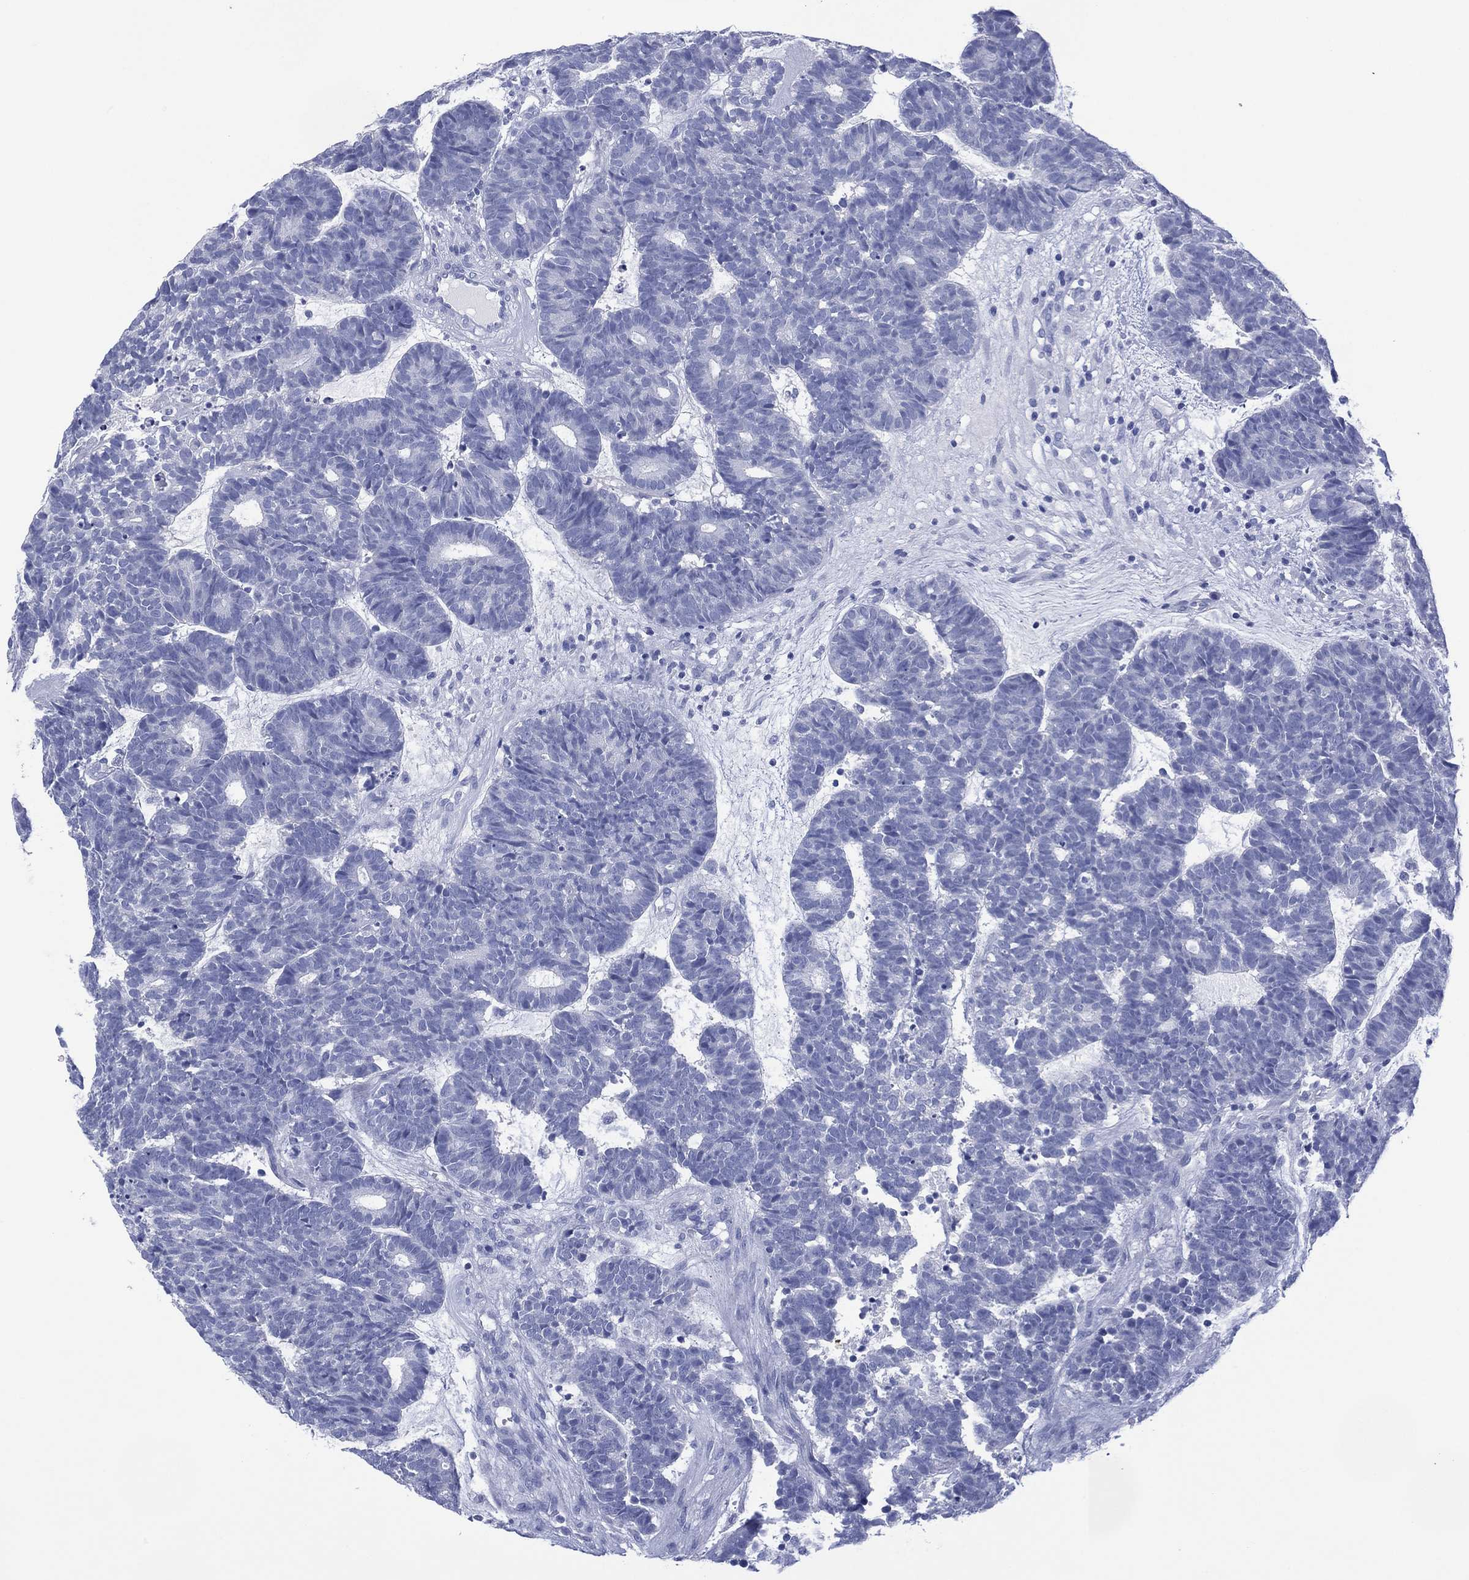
{"staining": {"intensity": "negative", "quantity": "none", "location": "none"}, "tissue": "head and neck cancer", "cell_type": "Tumor cells", "image_type": "cancer", "snomed": [{"axis": "morphology", "description": "Adenocarcinoma, NOS"}, {"axis": "topography", "description": "Head-Neck"}], "caption": "Adenocarcinoma (head and neck) was stained to show a protein in brown. There is no significant positivity in tumor cells. Nuclei are stained in blue.", "gene": "DSG1", "patient": {"sex": "female", "age": 81}}